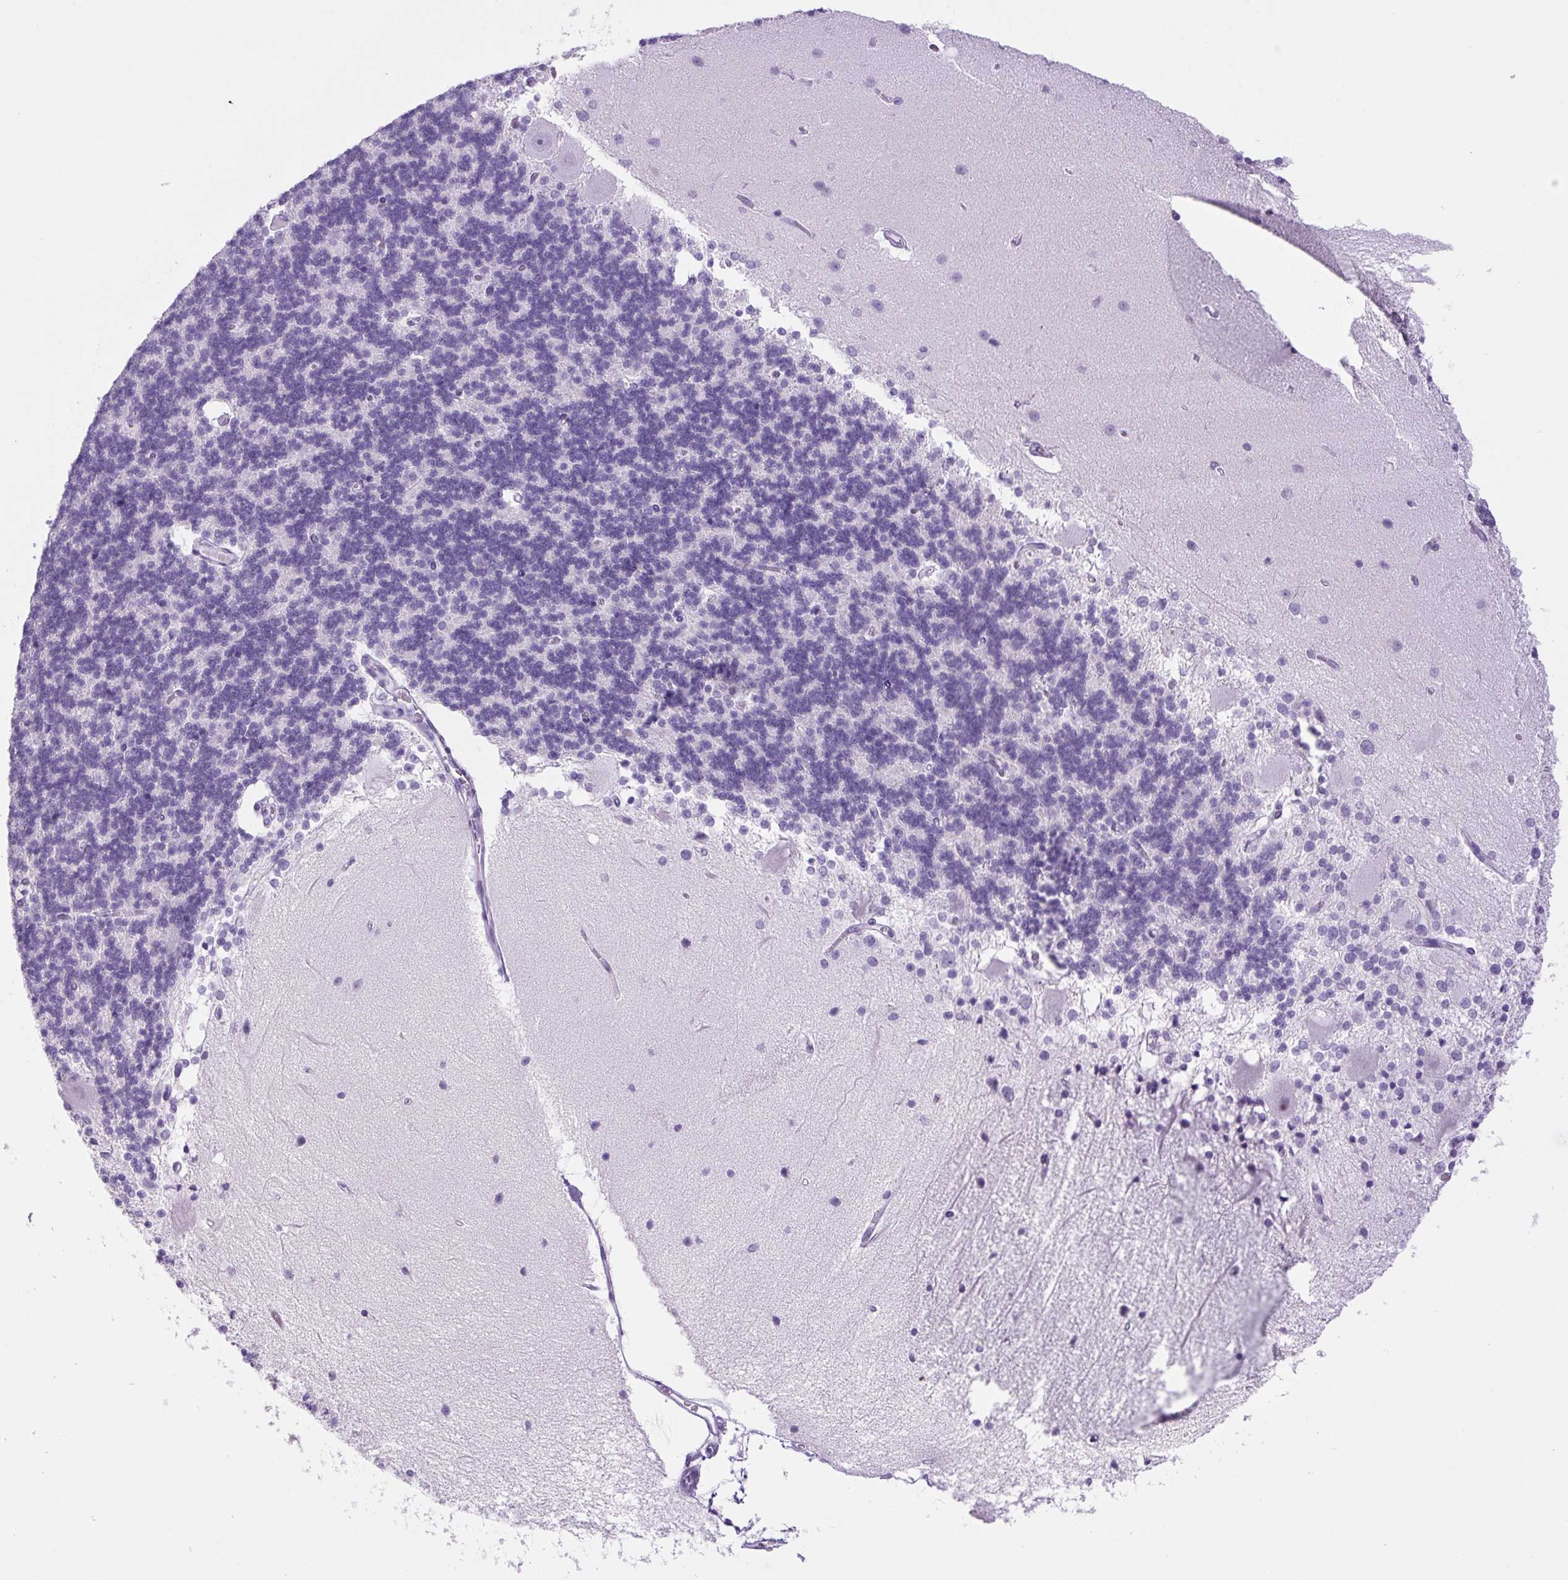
{"staining": {"intensity": "negative", "quantity": "none", "location": "none"}, "tissue": "cerebellum", "cell_type": "Cells in granular layer", "image_type": "normal", "snomed": [{"axis": "morphology", "description": "Normal tissue, NOS"}, {"axis": "topography", "description": "Cerebellum"}], "caption": "This is an IHC photomicrograph of benign cerebellum. There is no staining in cells in granular layer.", "gene": "TMEM151B", "patient": {"sex": "female", "age": 54}}